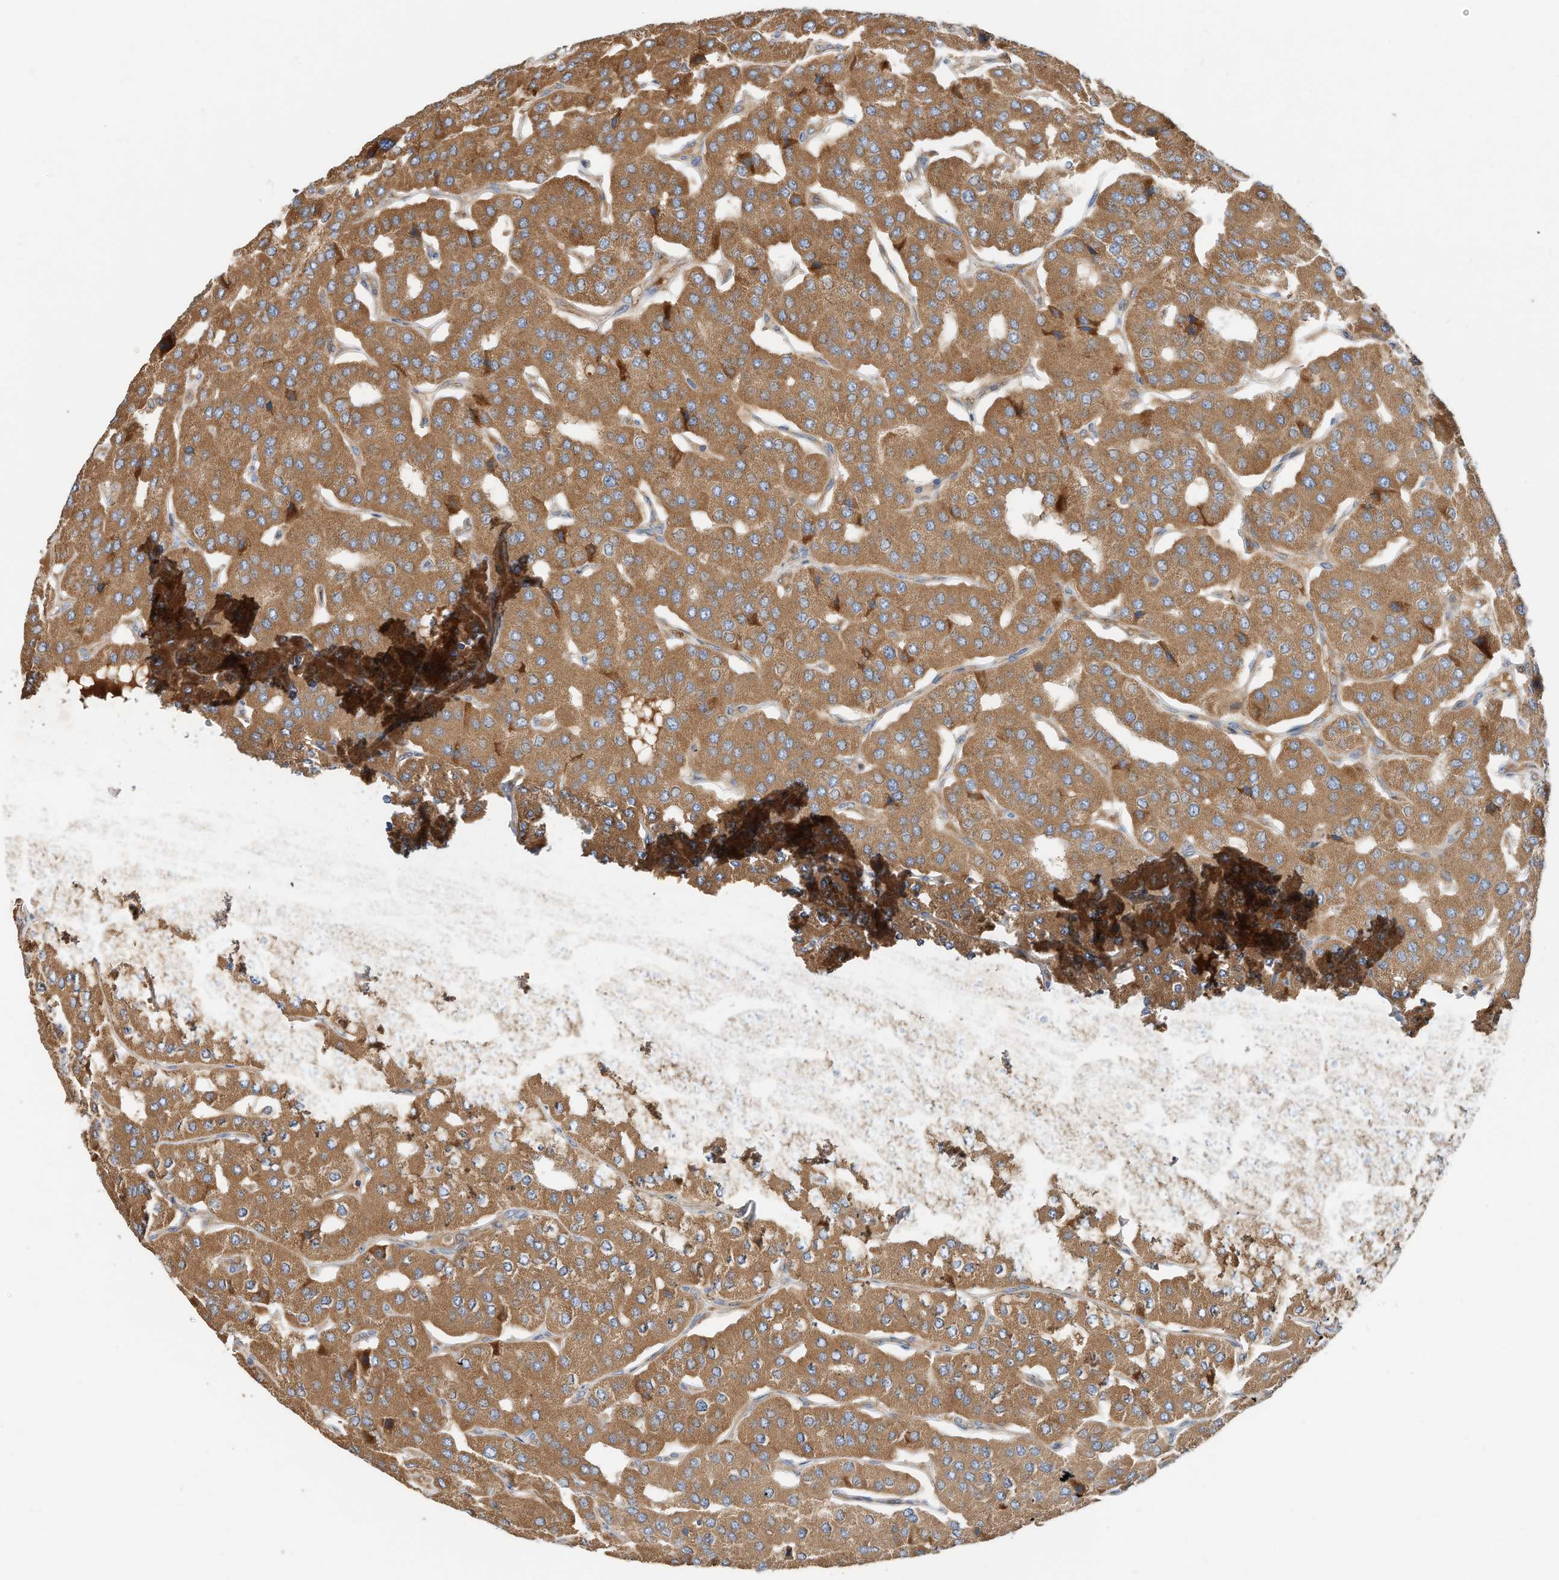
{"staining": {"intensity": "moderate", "quantity": ">75%", "location": "cytoplasmic/membranous"}, "tissue": "parathyroid gland", "cell_type": "Glandular cells", "image_type": "normal", "snomed": [{"axis": "morphology", "description": "Normal tissue, NOS"}, {"axis": "morphology", "description": "Adenoma, NOS"}, {"axis": "topography", "description": "Parathyroid gland"}], "caption": "High-power microscopy captured an immunohistochemistry photomicrograph of unremarkable parathyroid gland, revealing moderate cytoplasmic/membranous expression in about >75% of glandular cells.", "gene": "CPAMD8", "patient": {"sex": "female", "age": 86}}